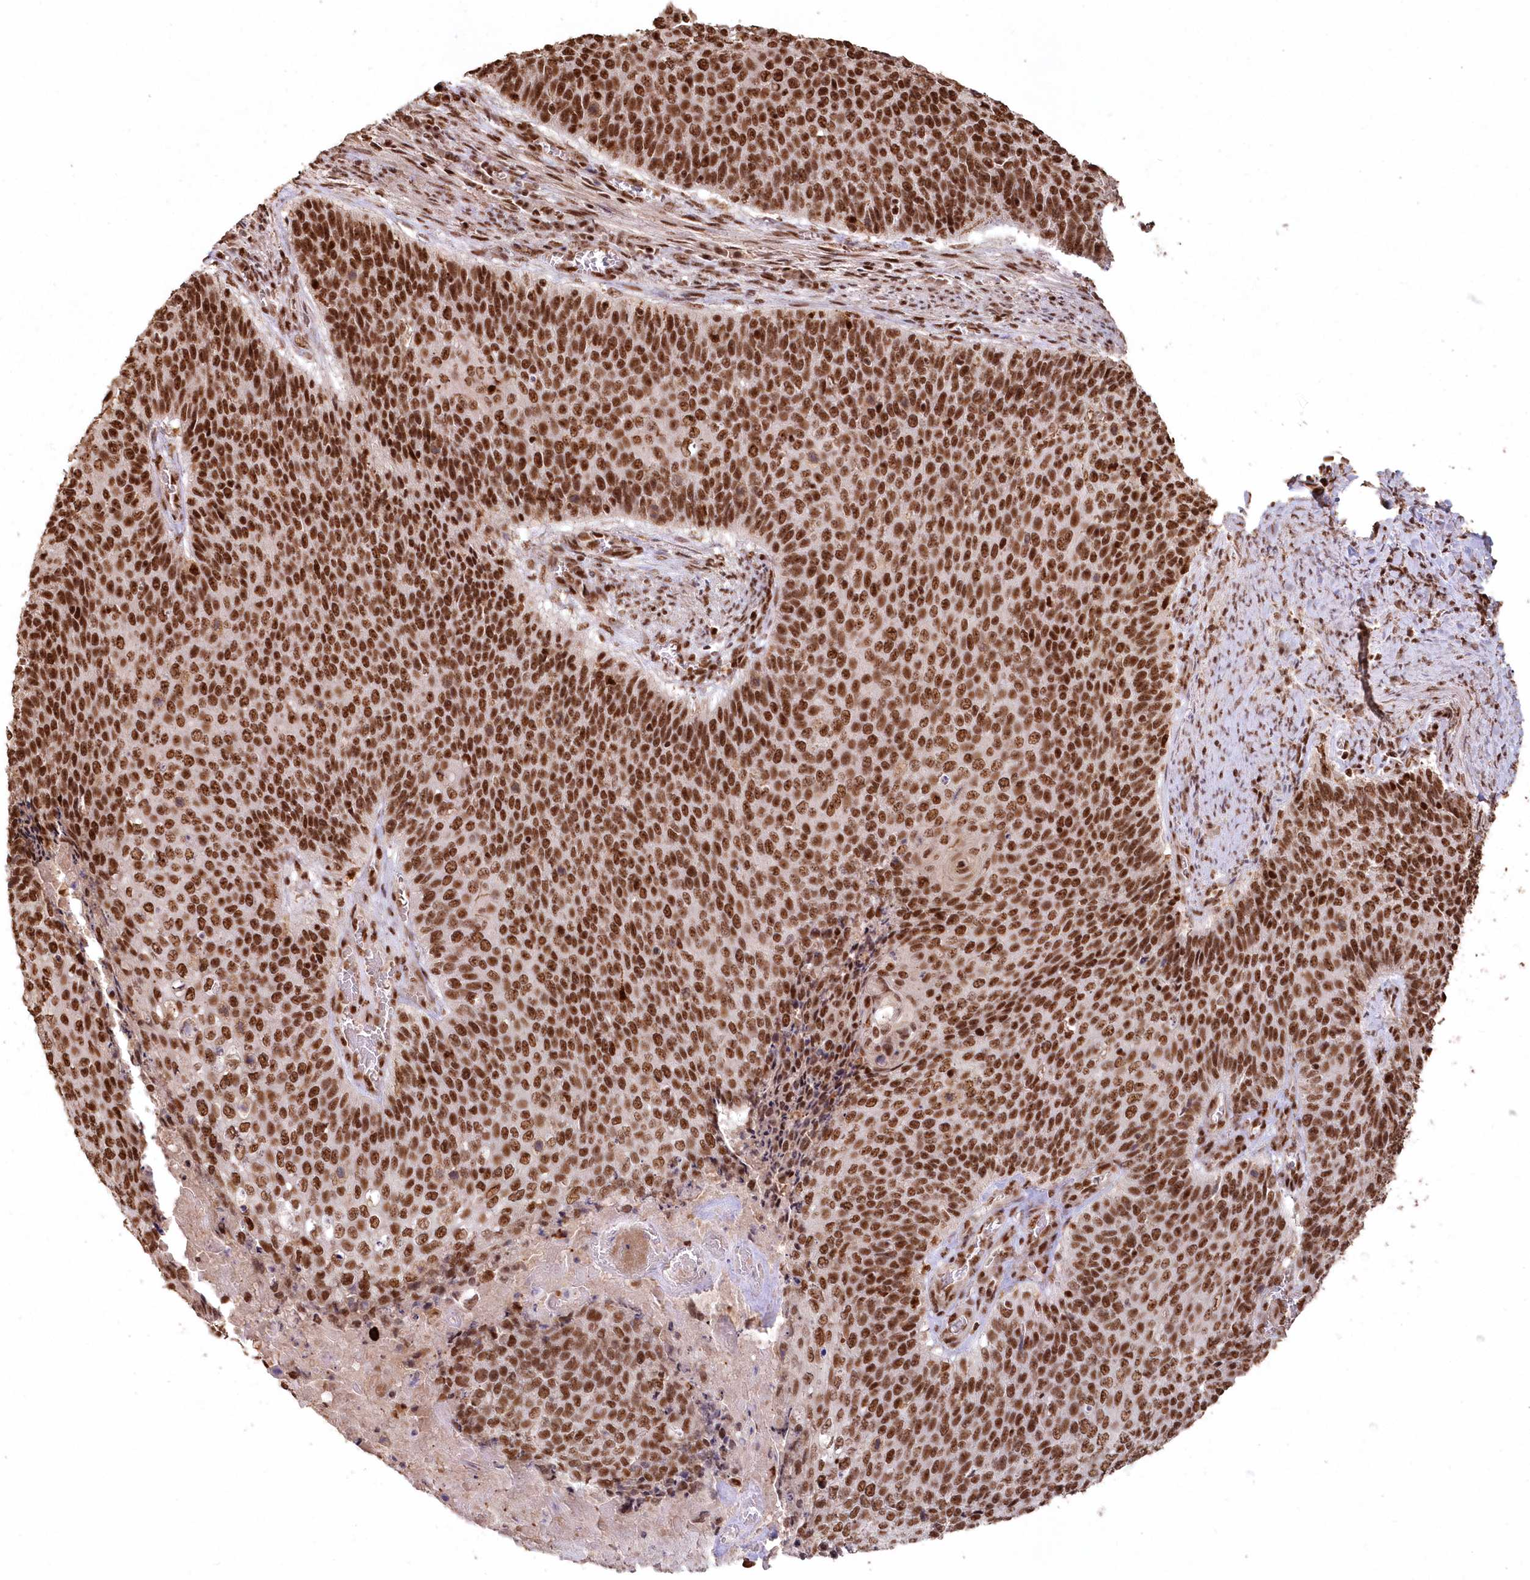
{"staining": {"intensity": "strong", "quantity": ">75%", "location": "nuclear"}, "tissue": "cervical cancer", "cell_type": "Tumor cells", "image_type": "cancer", "snomed": [{"axis": "morphology", "description": "Squamous cell carcinoma, NOS"}, {"axis": "topography", "description": "Cervix"}], "caption": "Immunohistochemistry (IHC) photomicrograph of neoplastic tissue: cervical squamous cell carcinoma stained using IHC reveals high levels of strong protein expression localized specifically in the nuclear of tumor cells, appearing as a nuclear brown color.", "gene": "PDS5A", "patient": {"sex": "female", "age": 39}}